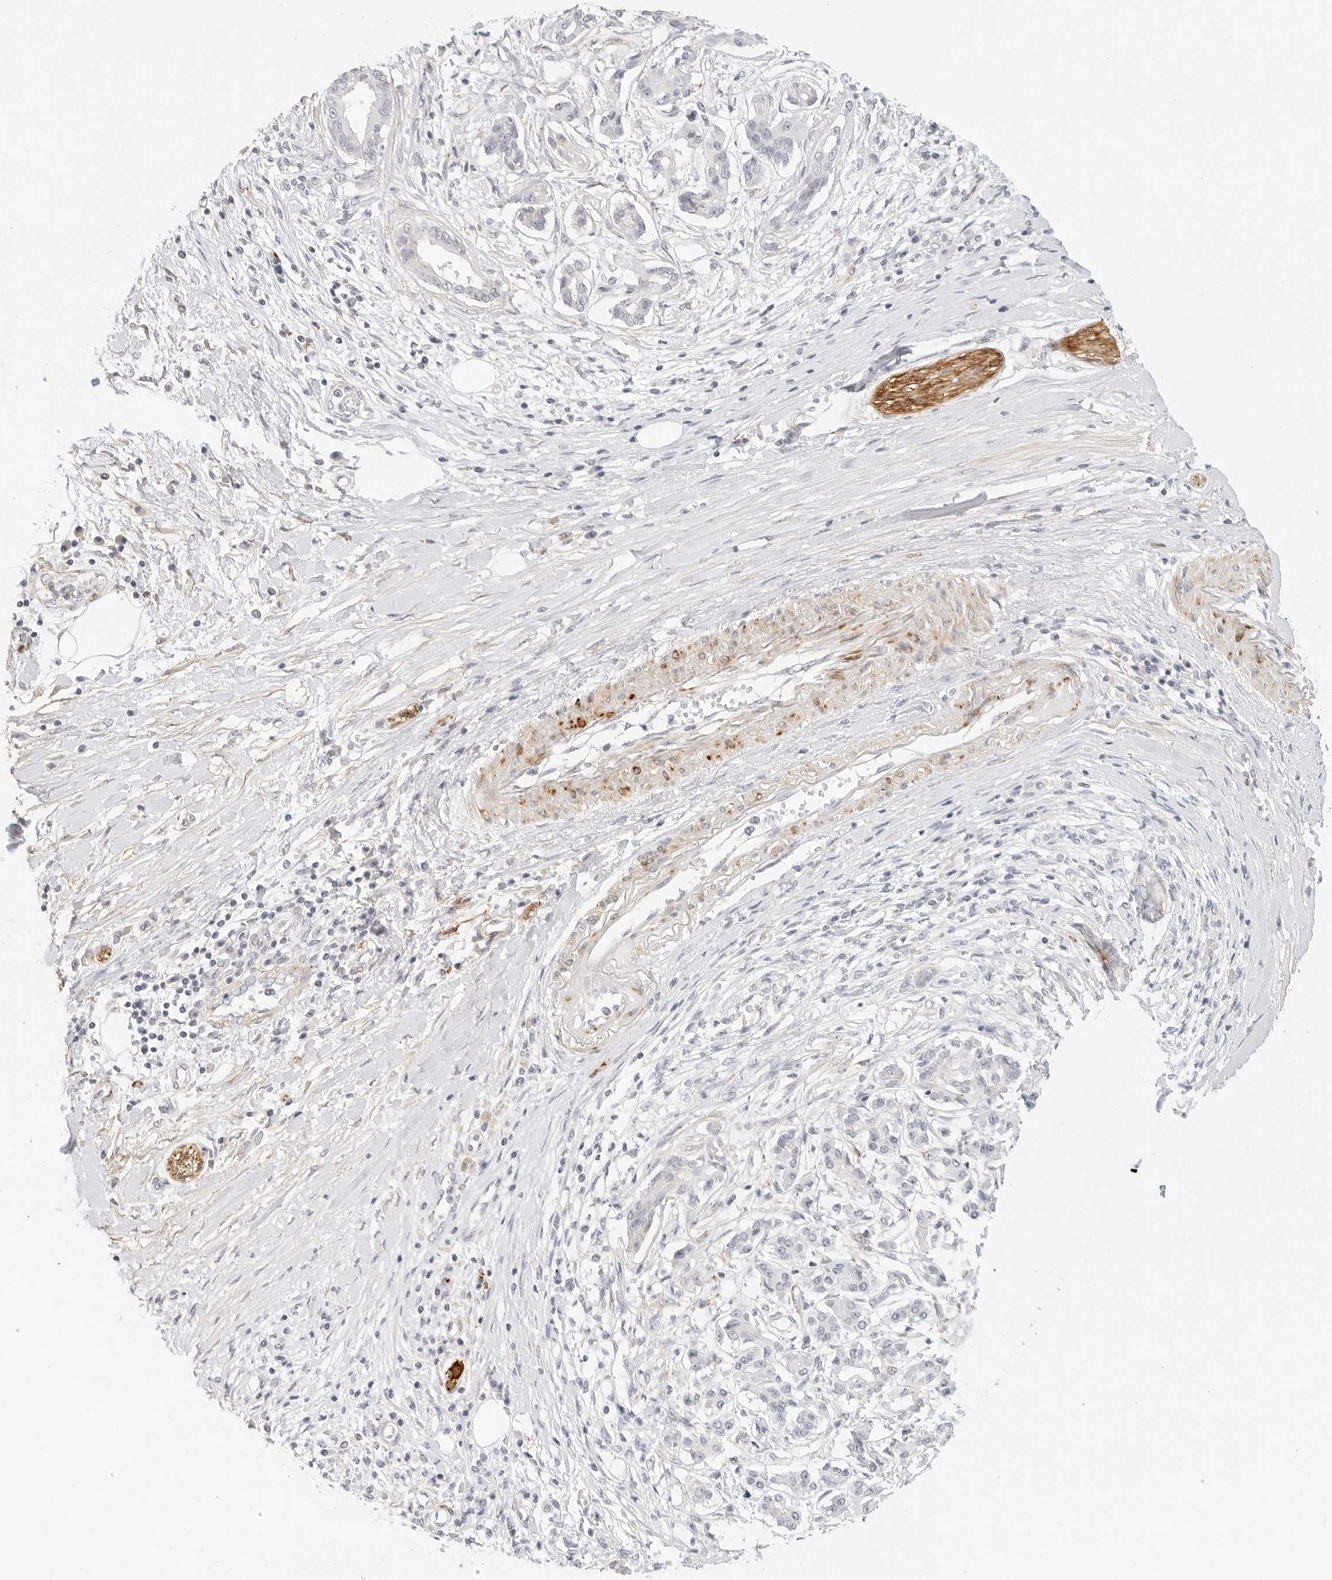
{"staining": {"intensity": "negative", "quantity": "none", "location": "none"}, "tissue": "pancreatic cancer", "cell_type": "Tumor cells", "image_type": "cancer", "snomed": [{"axis": "morphology", "description": "Adenocarcinoma, NOS"}, {"axis": "topography", "description": "Pancreas"}], "caption": "Immunohistochemical staining of pancreatic adenocarcinoma exhibits no significant positivity in tumor cells.", "gene": "PCDH19", "patient": {"sex": "female", "age": 56}}